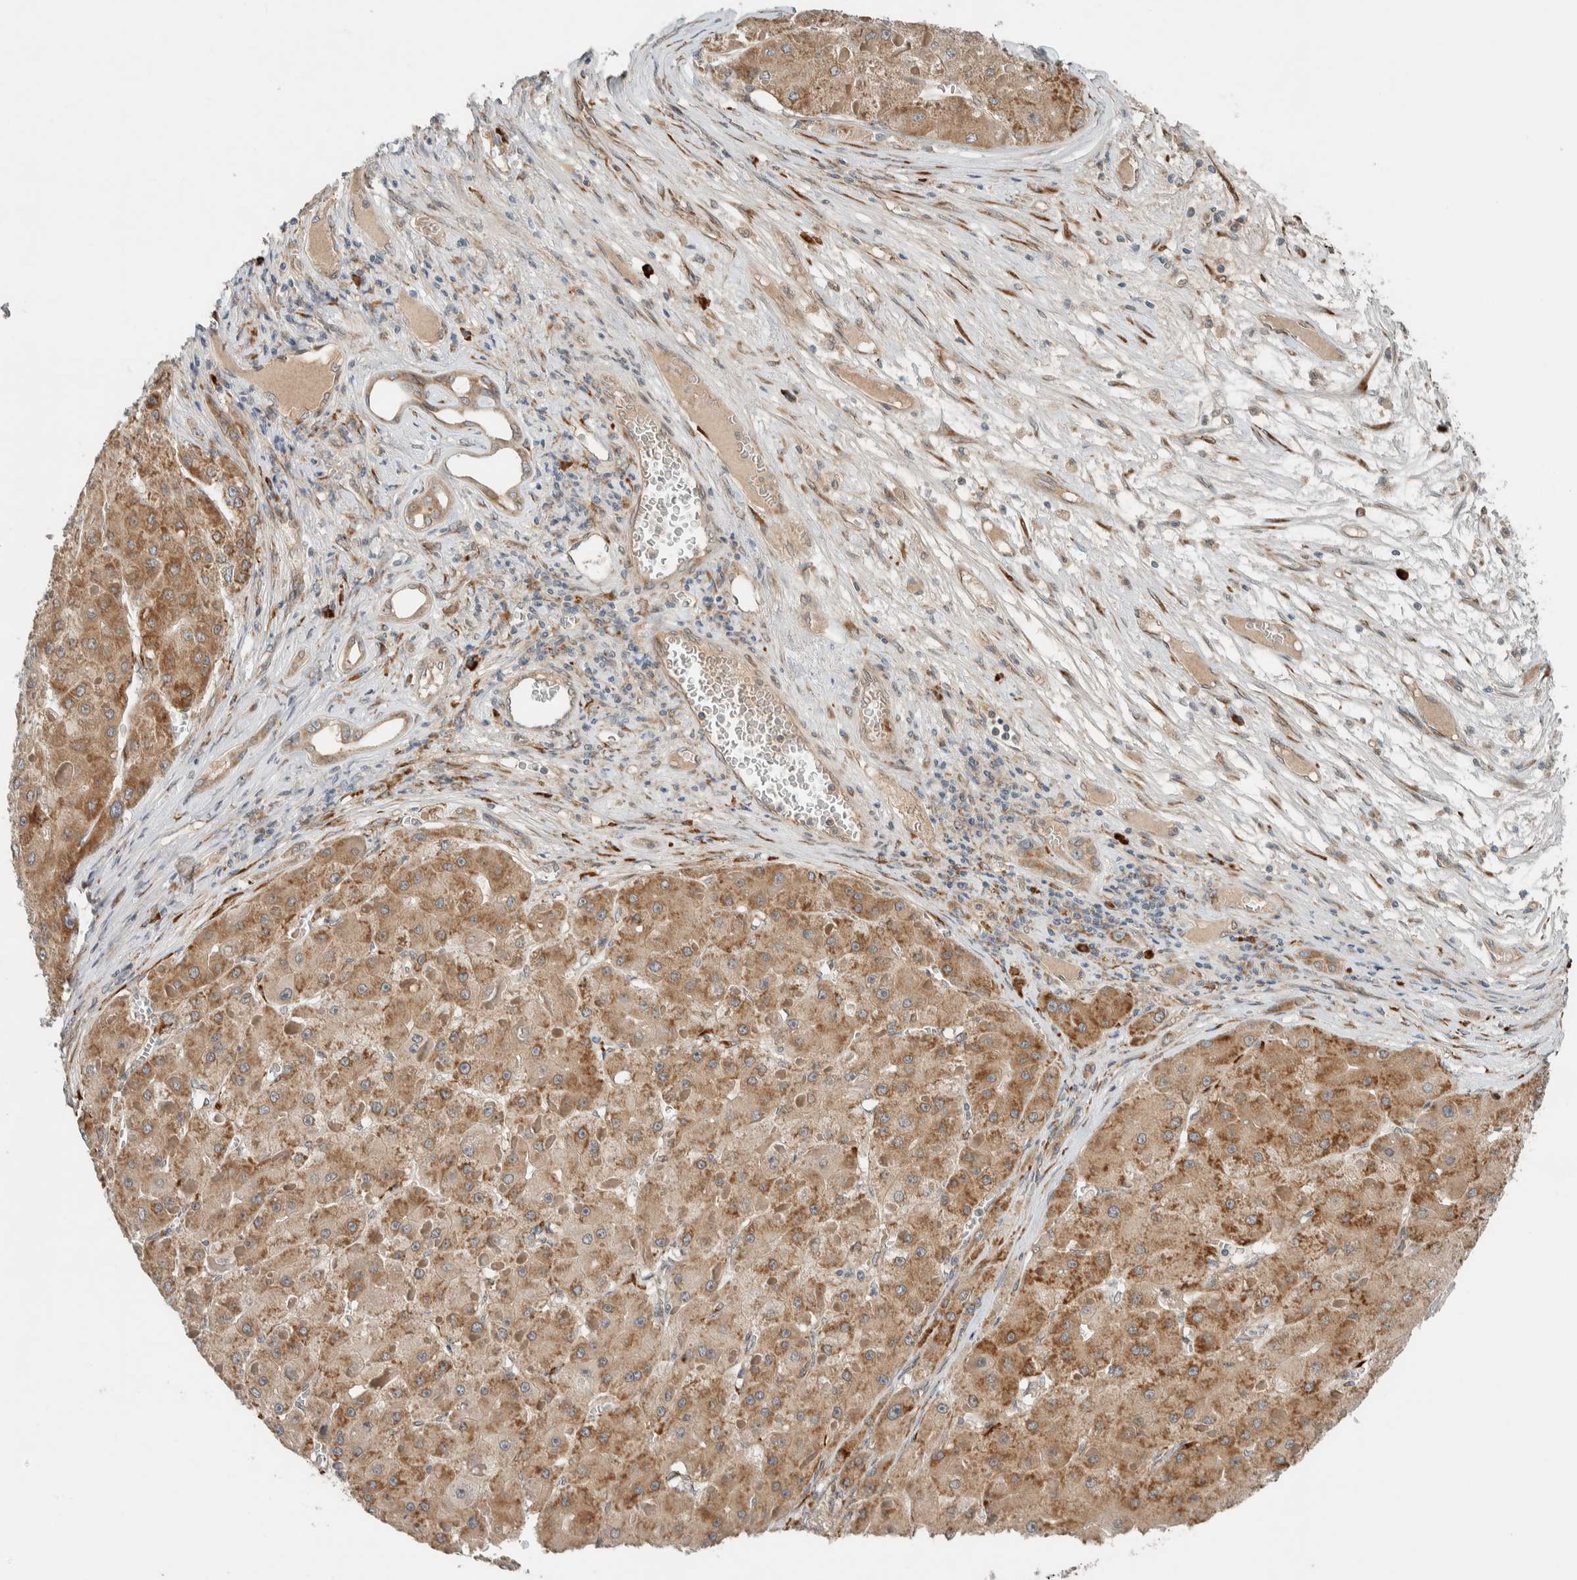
{"staining": {"intensity": "moderate", "quantity": ">75%", "location": "cytoplasmic/membranous"}, "tissue": "liver cancer", "cell_type": "Tumor cells", "image_type": "cancer", "snomed": [{"axis": "morphology", "description": "Carcinoma, Hepatocellular, NOS"}, {"axis": "topography", "description": "Liver"}], "caption": "Hepatocellular carcinoma (liver) was stained to show a protein in brown. There is medium levels of moderate cytoplasmic/membranous staining in approximately >75% of tumor cells.", "gene": "CTBP2", "patient": {"sex": "female", "age": 73}}